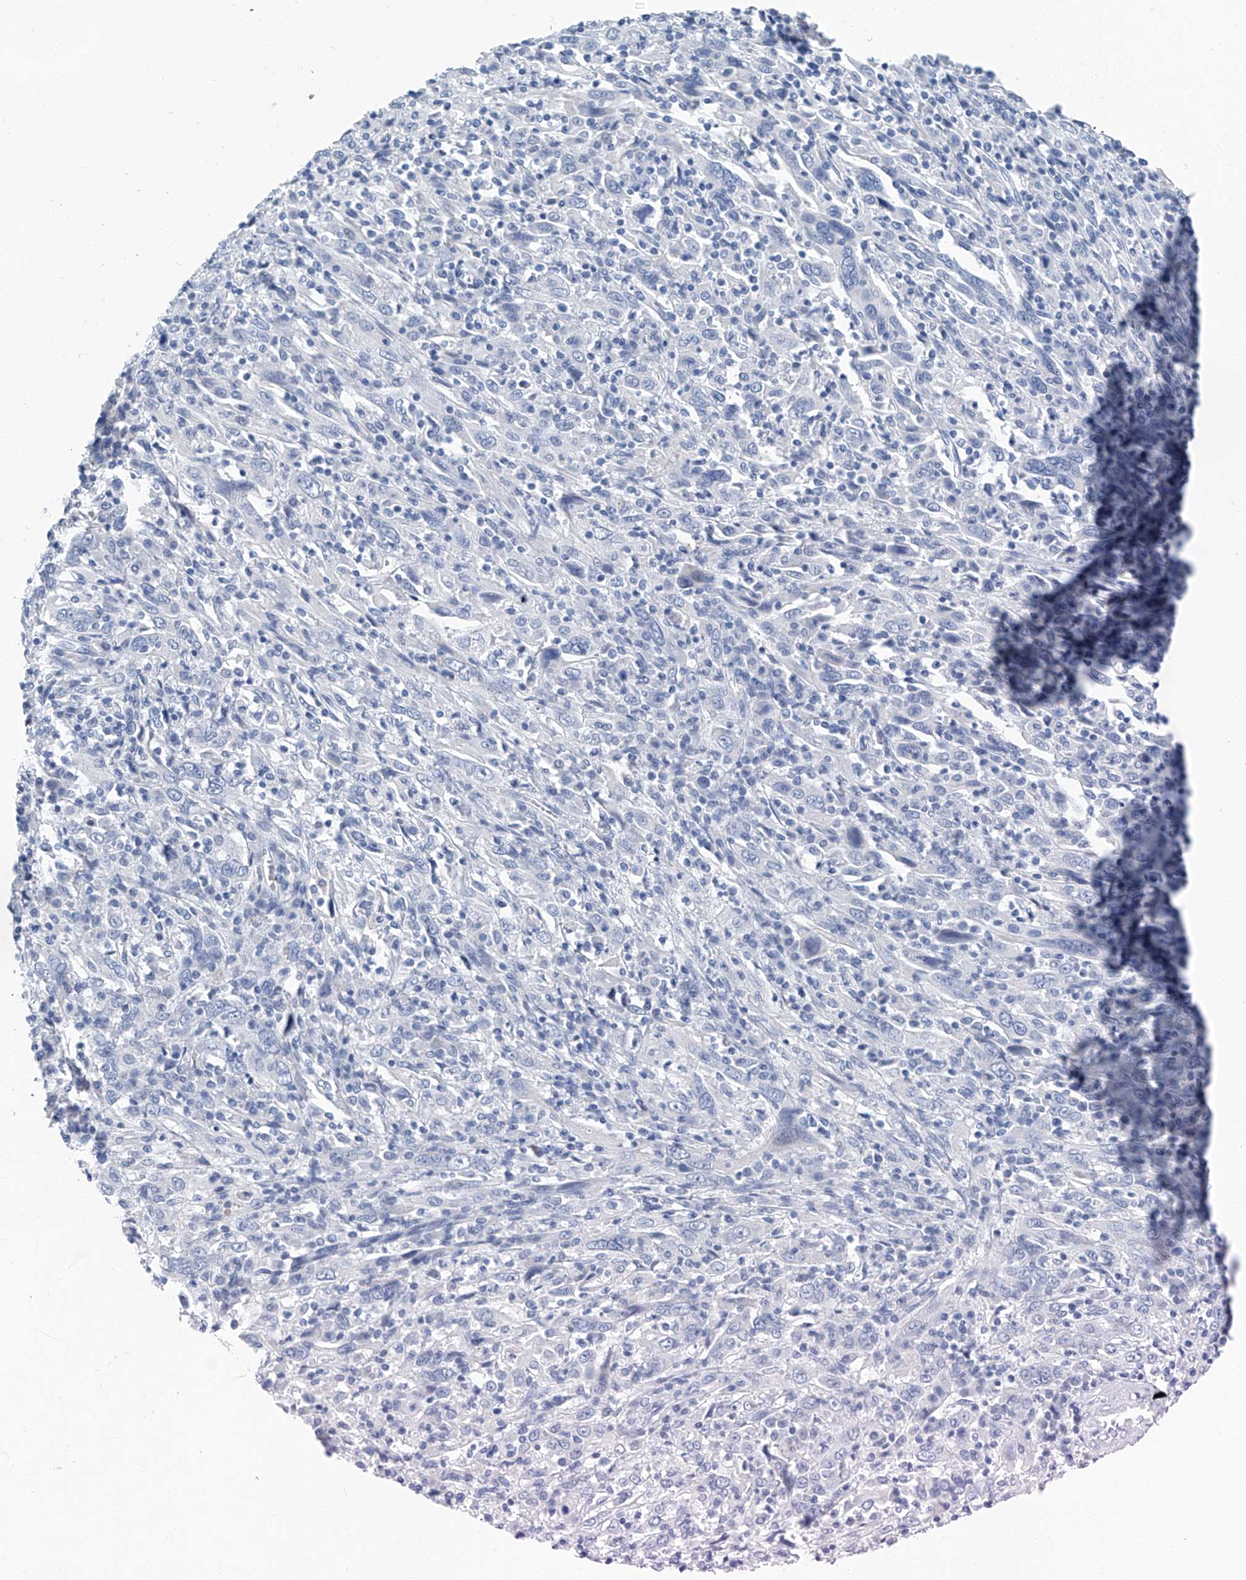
{"staining": {"intensity": "negative", "quantity": "none", "location": "none"}, "tissue": "cervical cancer", "cell_type": "Tumor cells", "image_type": "cancer", "snomed": [{"axis": "morphology", "description": "Squamous cell carcinoma, NOS"}, {"axis": "topography", "description": "Cervix"}], "caption": "A micrograph of cervical squamous cell carcinoma stained for a protein shows no brown staining in tumor cells. (DAB immunohistochemistry (IHC), high magnification).", "gene": "CYP2A7", "patient": {"sex": "female", "age": 46}}